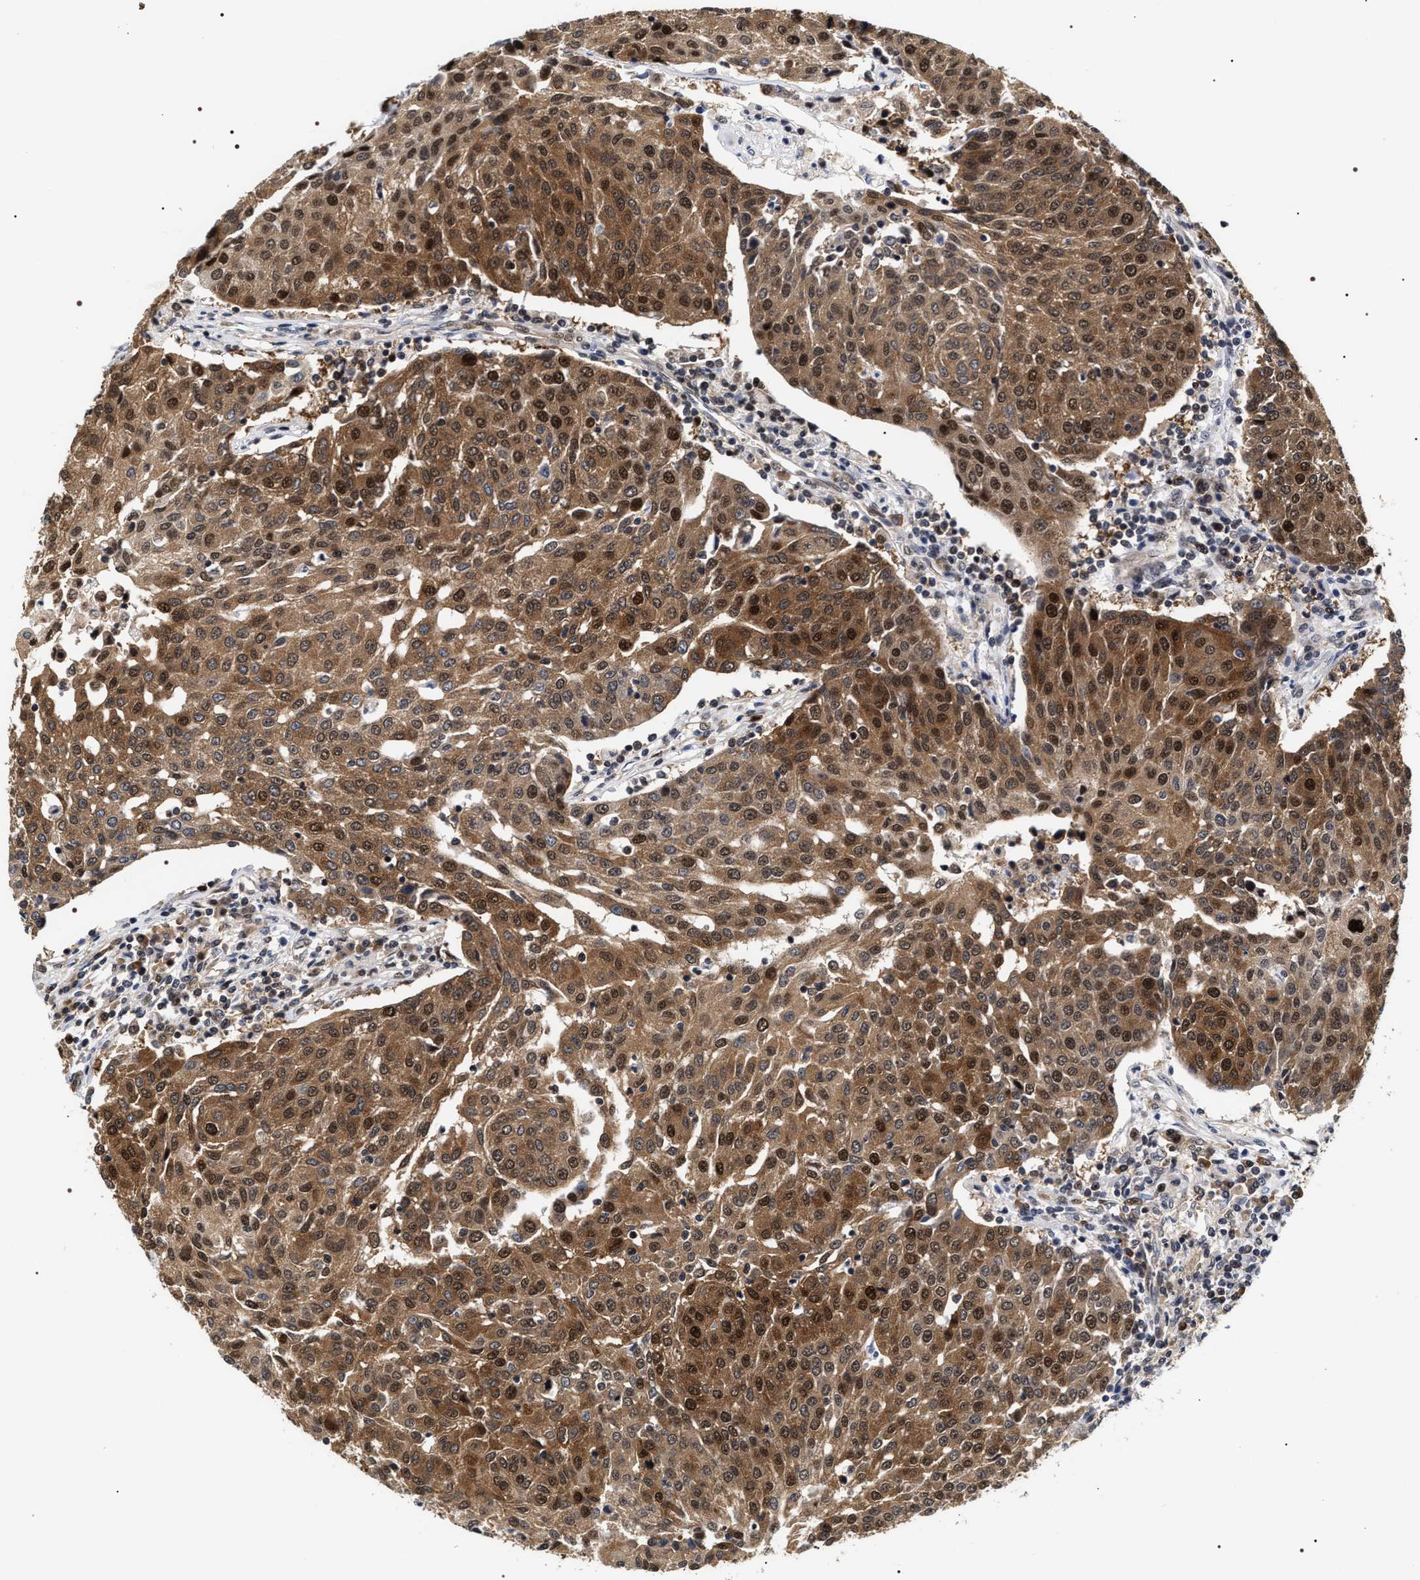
{"staining": {"intensity": "moderate", "quantity": ">75%", "location": "cytoplasmic/membranous,nuclear"}, "tissue": "urothelial cancer", "cell_type": "Tumor cells", "image_type": "cancer", "snomed": [{"axis": "morphology", "description": "Urothelial carcinoma, High grade"}, {"axis": "topography", "description": "Urinary bladder"}], "caption": "A photomicrograph of human high-grade urothelial carcinoma stained for a protein shows moderate cytoplasmic/membranous and nuclear brown staining in tumor cells. Ihc stains the protein of interest in brown and the nuclei are stained blue.", "gene": "BAG6", "patient": {"sex": "female", "age": 85}}